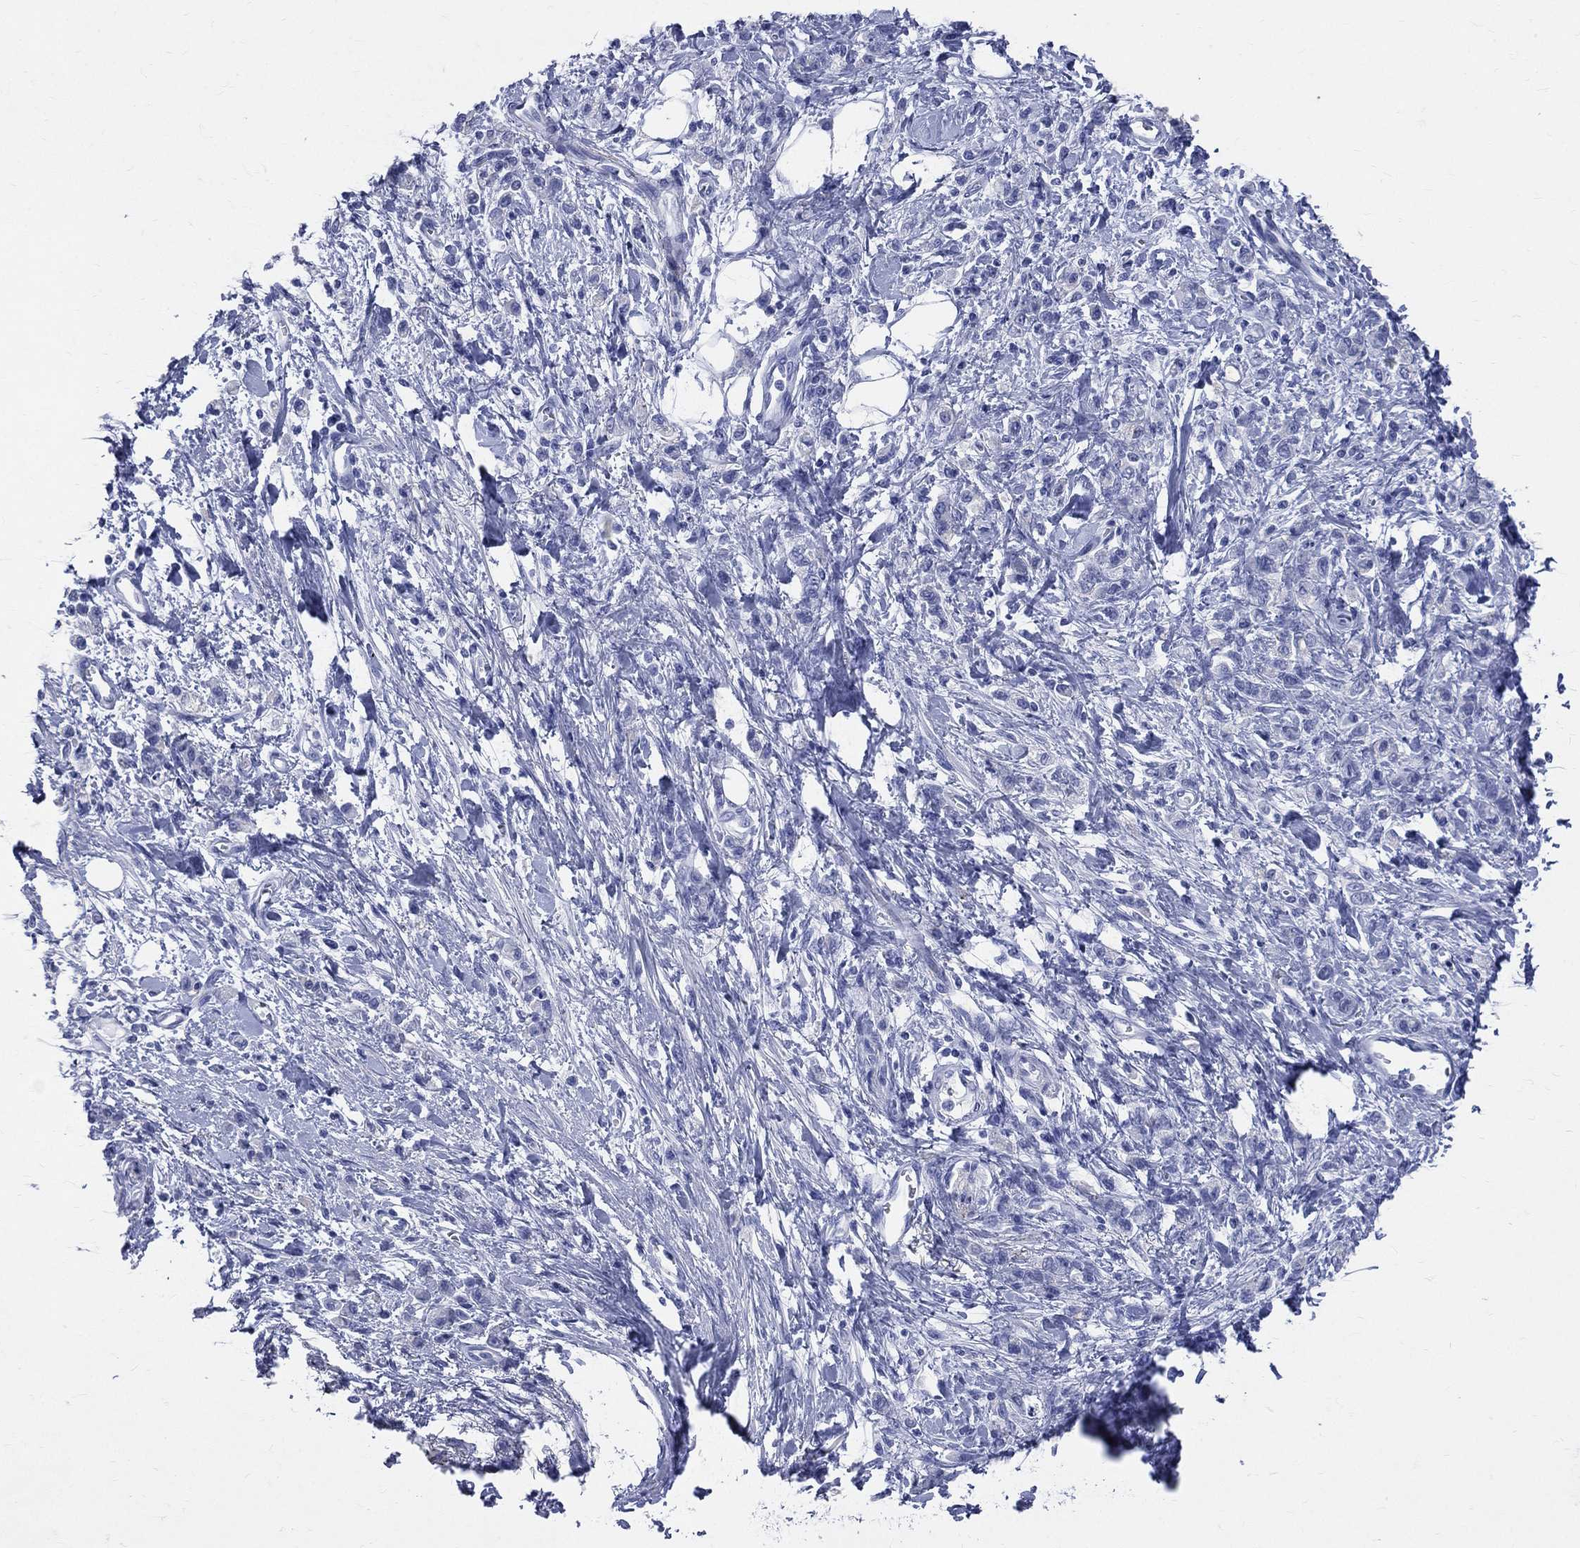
{"staining": {"intensity": "negative", "quantity": "none", "location": "none"}, "tissue": "stomach cancer", "cell_type": "Tumor cells", "image_type": "cancer", "snomed": [{"axis": "morphology", "description": "Adenocarcinoma, NOS"}, {"axis": "topography", "description": "Stomach"}], "caption": "Immunohistochemistry image of neoplastic tissue: human stomach cancer stained with DAB exhibits no significant protein expression in tumor cells.", "gene": "SYP", "patient": {"sex": "male", "age": 77}}